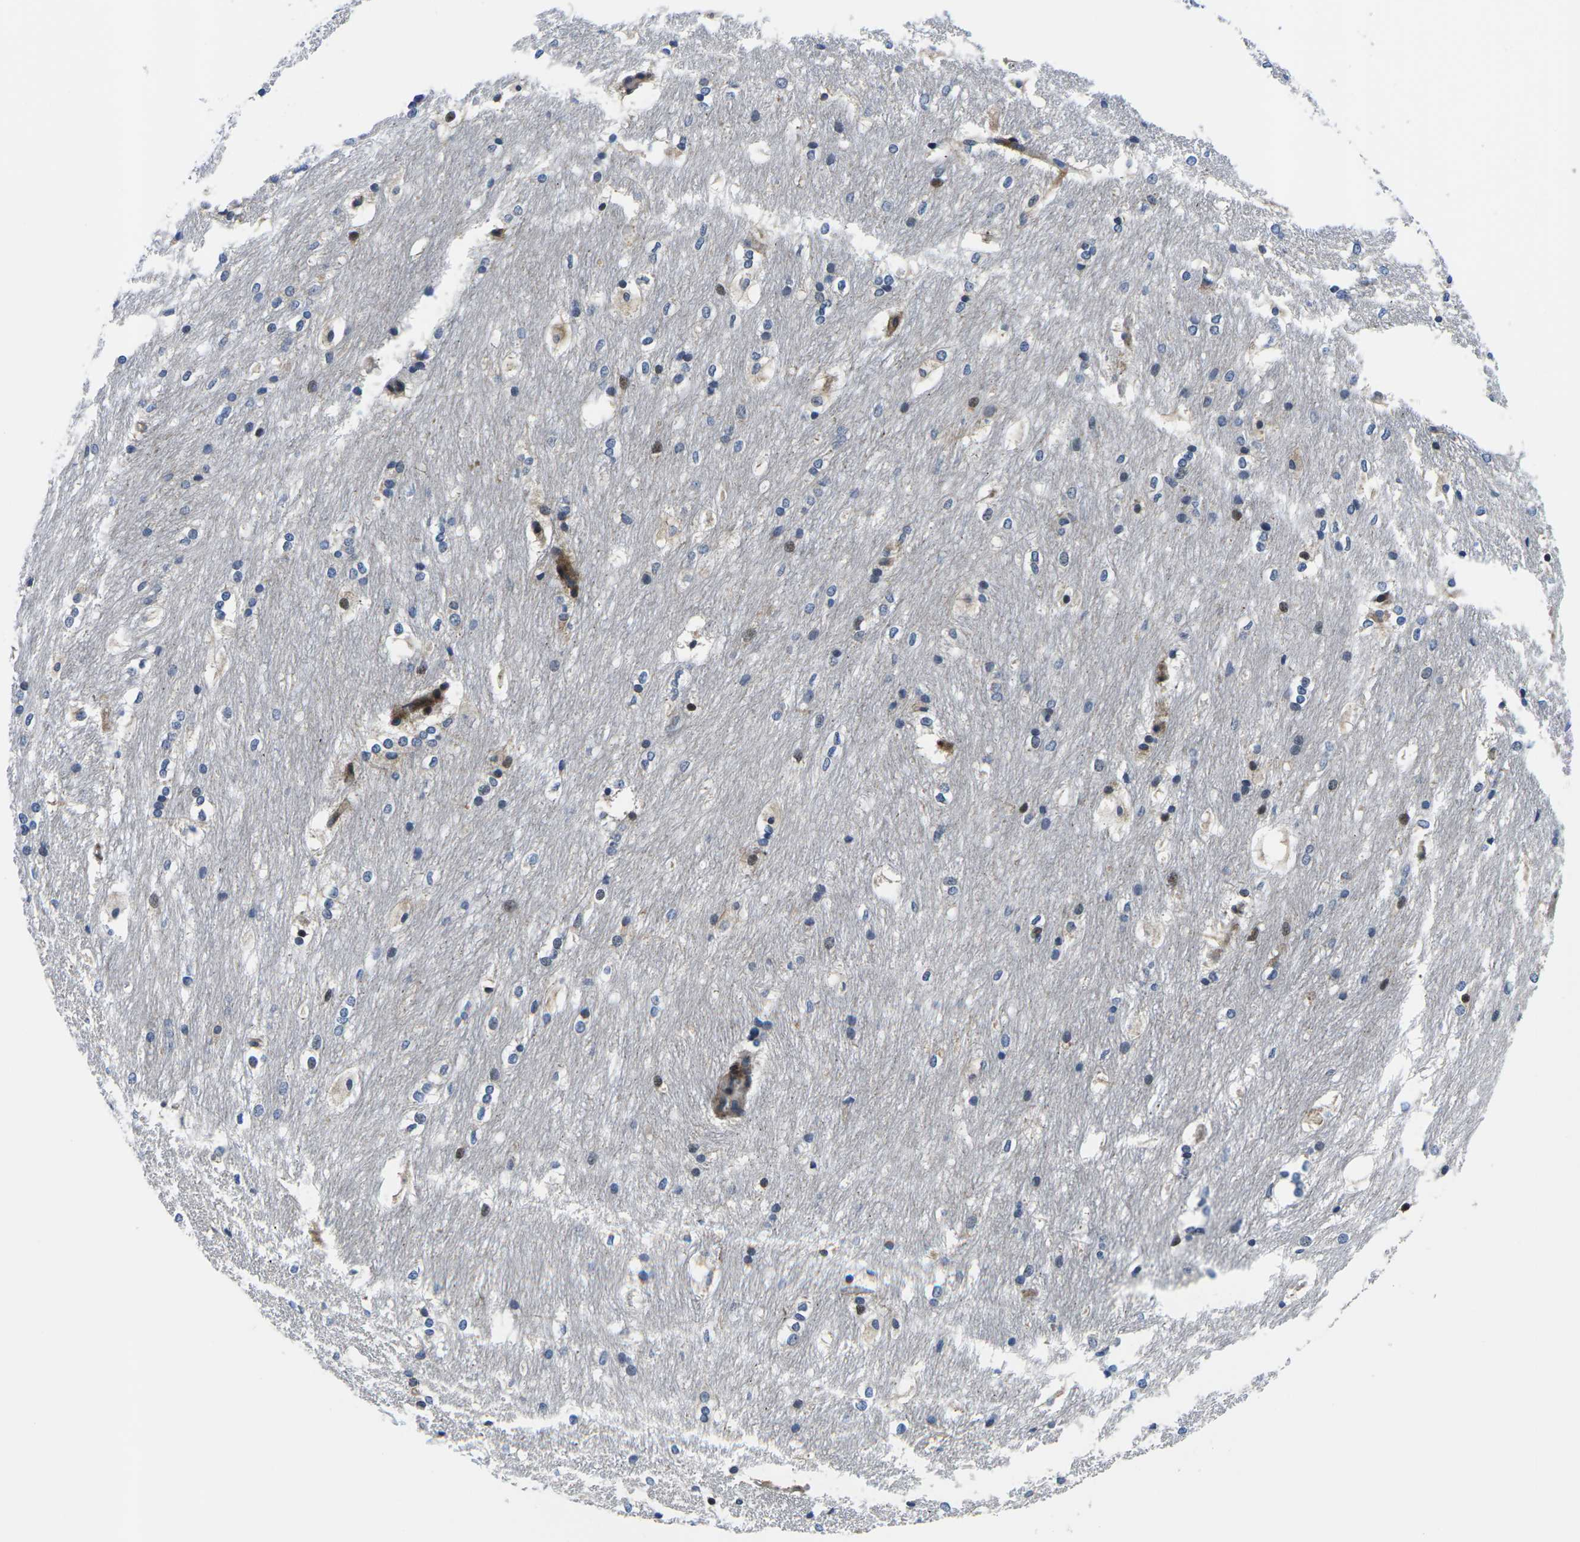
{"staining": {"intensity": "moderate", "quantity": "<25%", "location": "nuclear"}, "tissue": "caudate", "cell_type": "Glial cells", "image_type": "normal", "snomed": [{"axis": "morphology", "description": "Normal tissue, NOS"}, {"axis": "topography", "description": "Lateral ventricle wall"}], "caption": "This photomicrograph demonstrates normal caudate stained with immunohistochemistry to label a protein in brown. The nuclear of glial cells show moderate positivity for the protein. Nuclei are counter-stained blue.", "gene": "EIF4E", "patient": {"sex": "female", "age": 19}}